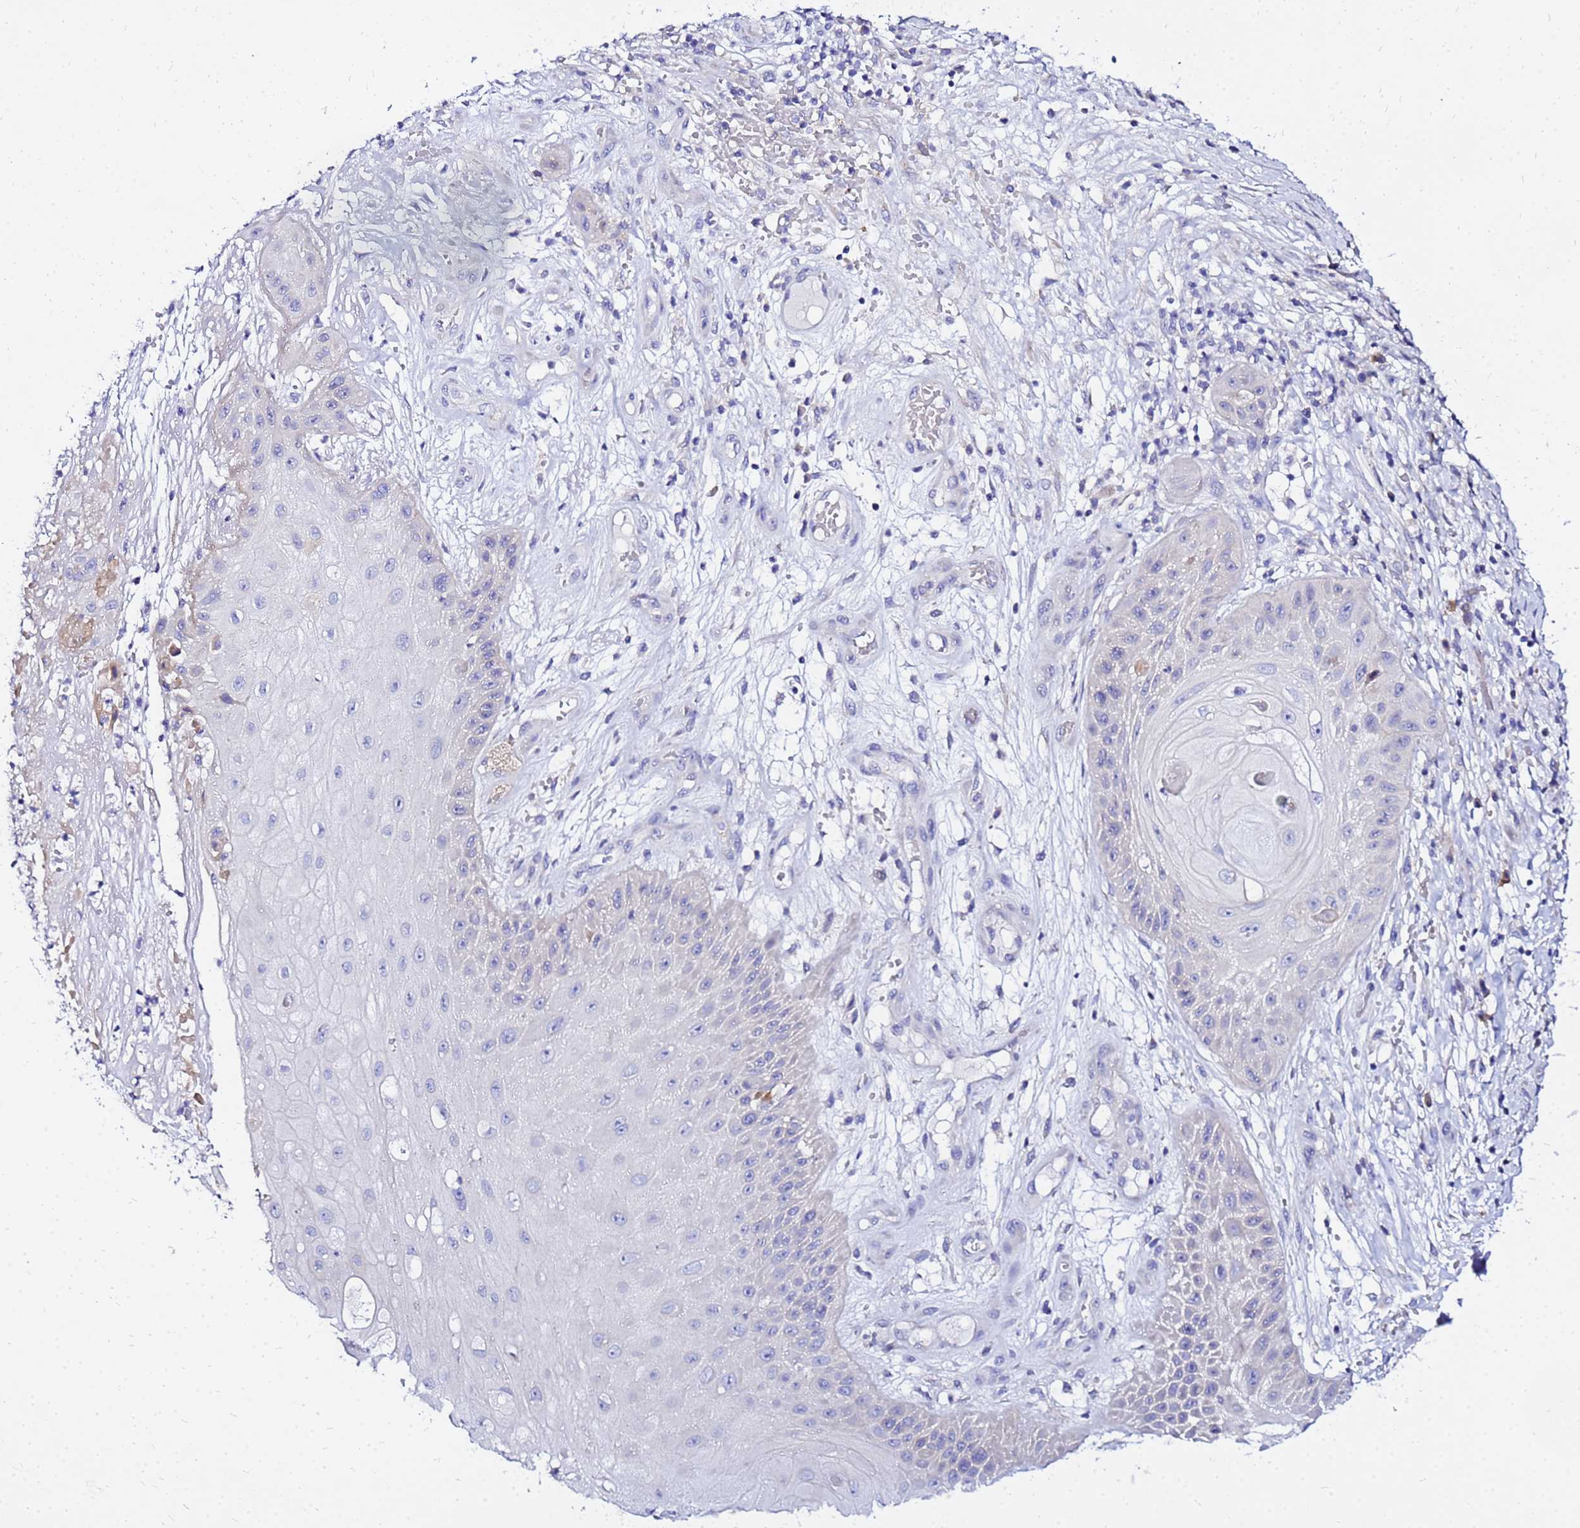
{"staining": {"intensity": "negative", "quantity": "none", "location": "none"}, "tissue": "skin cancer", "cell_type": "Tumor cells", "image_type": "cancer", "snomed": [{"axis": "morphology", "description": "Squamous cell carcinoma, NOS"}, {"axis": "topography", "description": "Skin"}], "caption": "High power microscopy image of an immunohistochemistry (IHC) photomicrograph of squamous cell carcinoma (skin), revealing no significant staining in tumor cells.", "gene": "HERC5", "patient": {"sex": "male", "age": 70}}